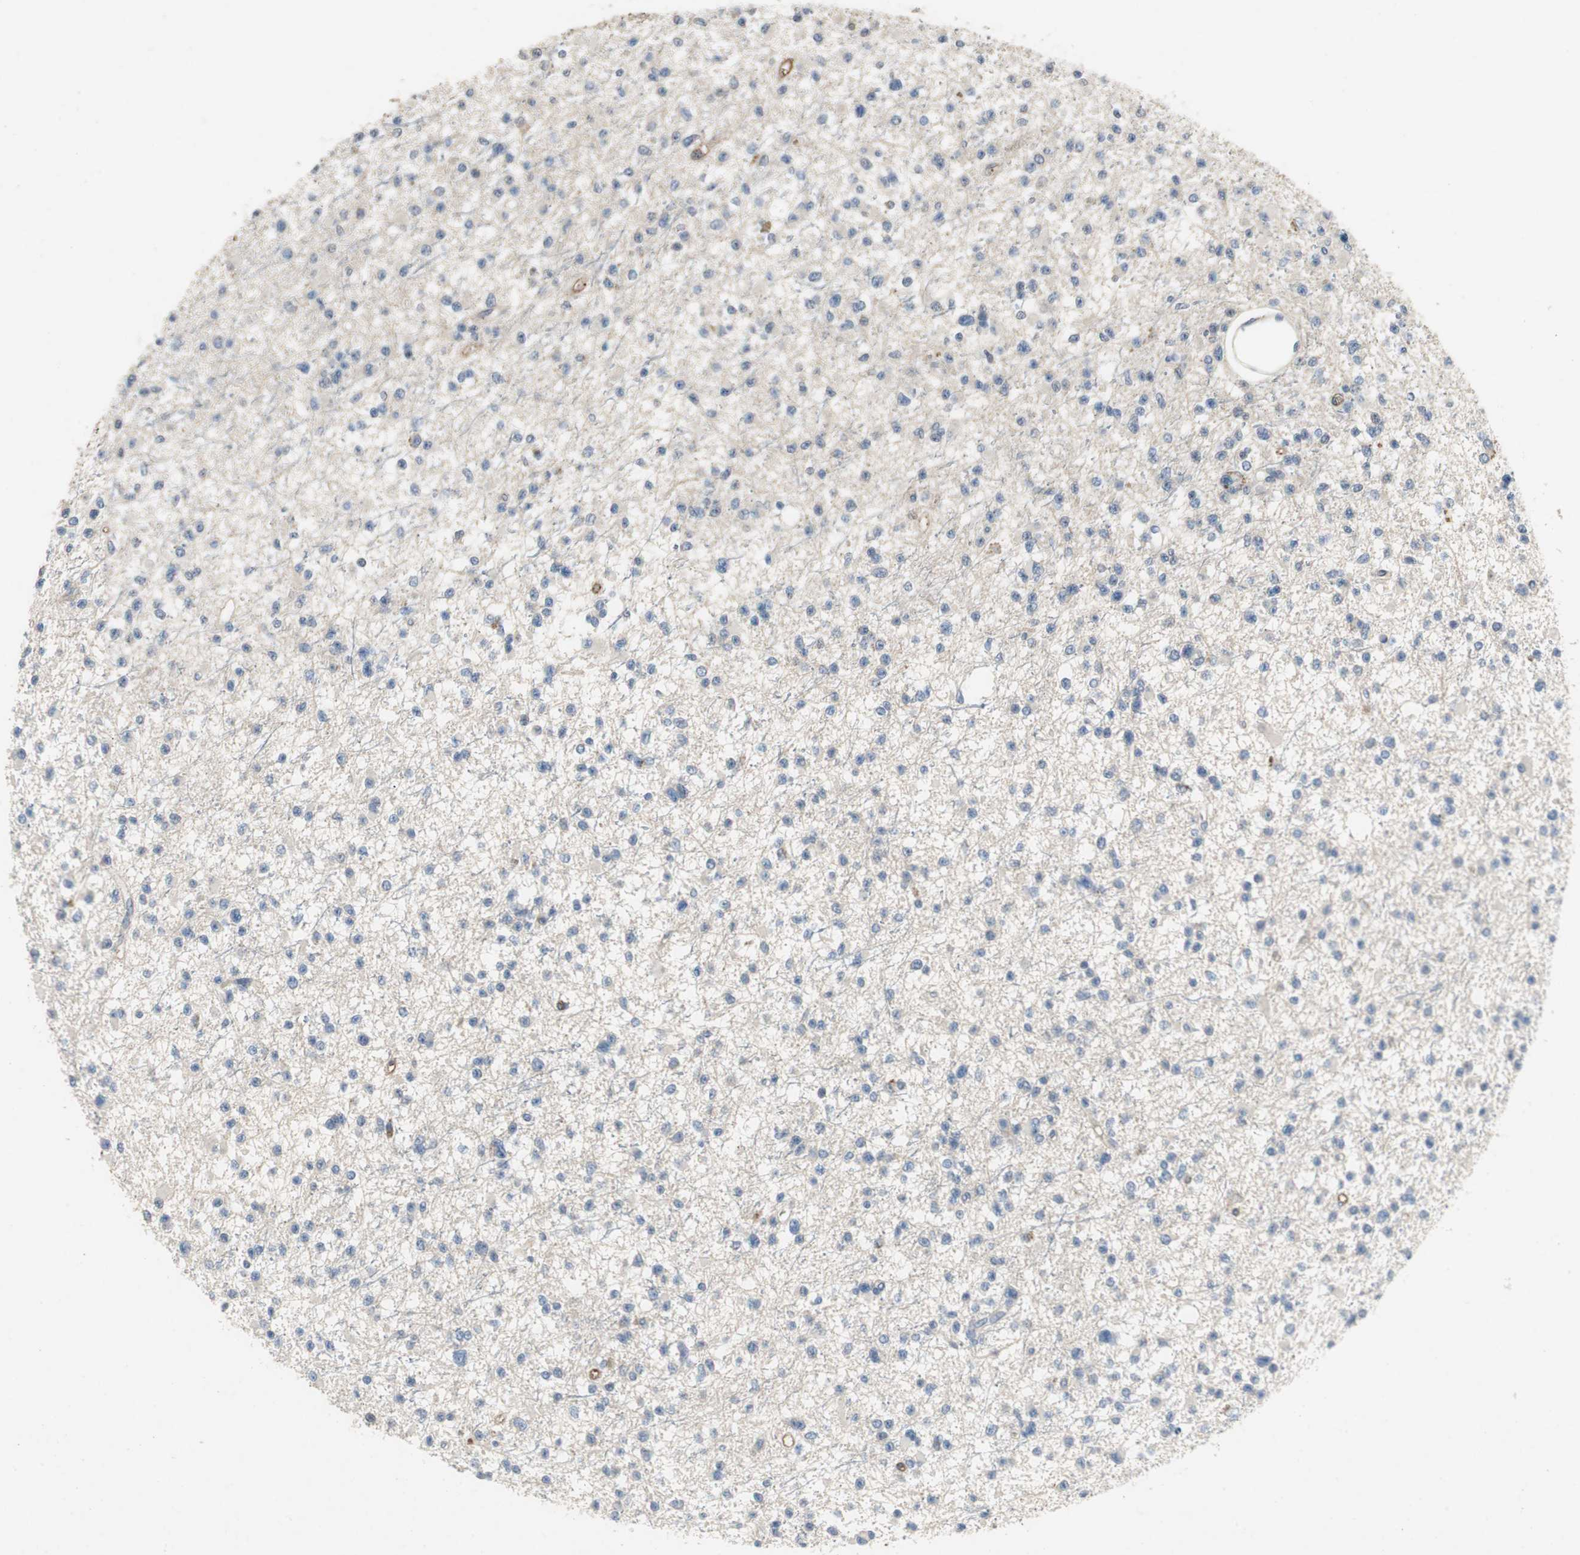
{"staining": {"intensity": "negative", "quantity": "none", "location": "none"}, "tissue": "glioma", "cell_type": "Tumor cells", "image_type": "cancer", "snomed": [{"axis": "morphology", "description": "Glioma, malignant, Low grade"}, {"axis": "topography", "description": "Brain"}], "caption": "Immunohistochemical staining of human malignant low-grade glioma displays no significant staining in tumor cells. The staining is performed using DAB (3,3'-diaminobenzidine) brown chromogen with nuclei counter-stained in using hematoxylin.", "gene": "ALPL", "patient": {"sex": "female", "age": 22}}